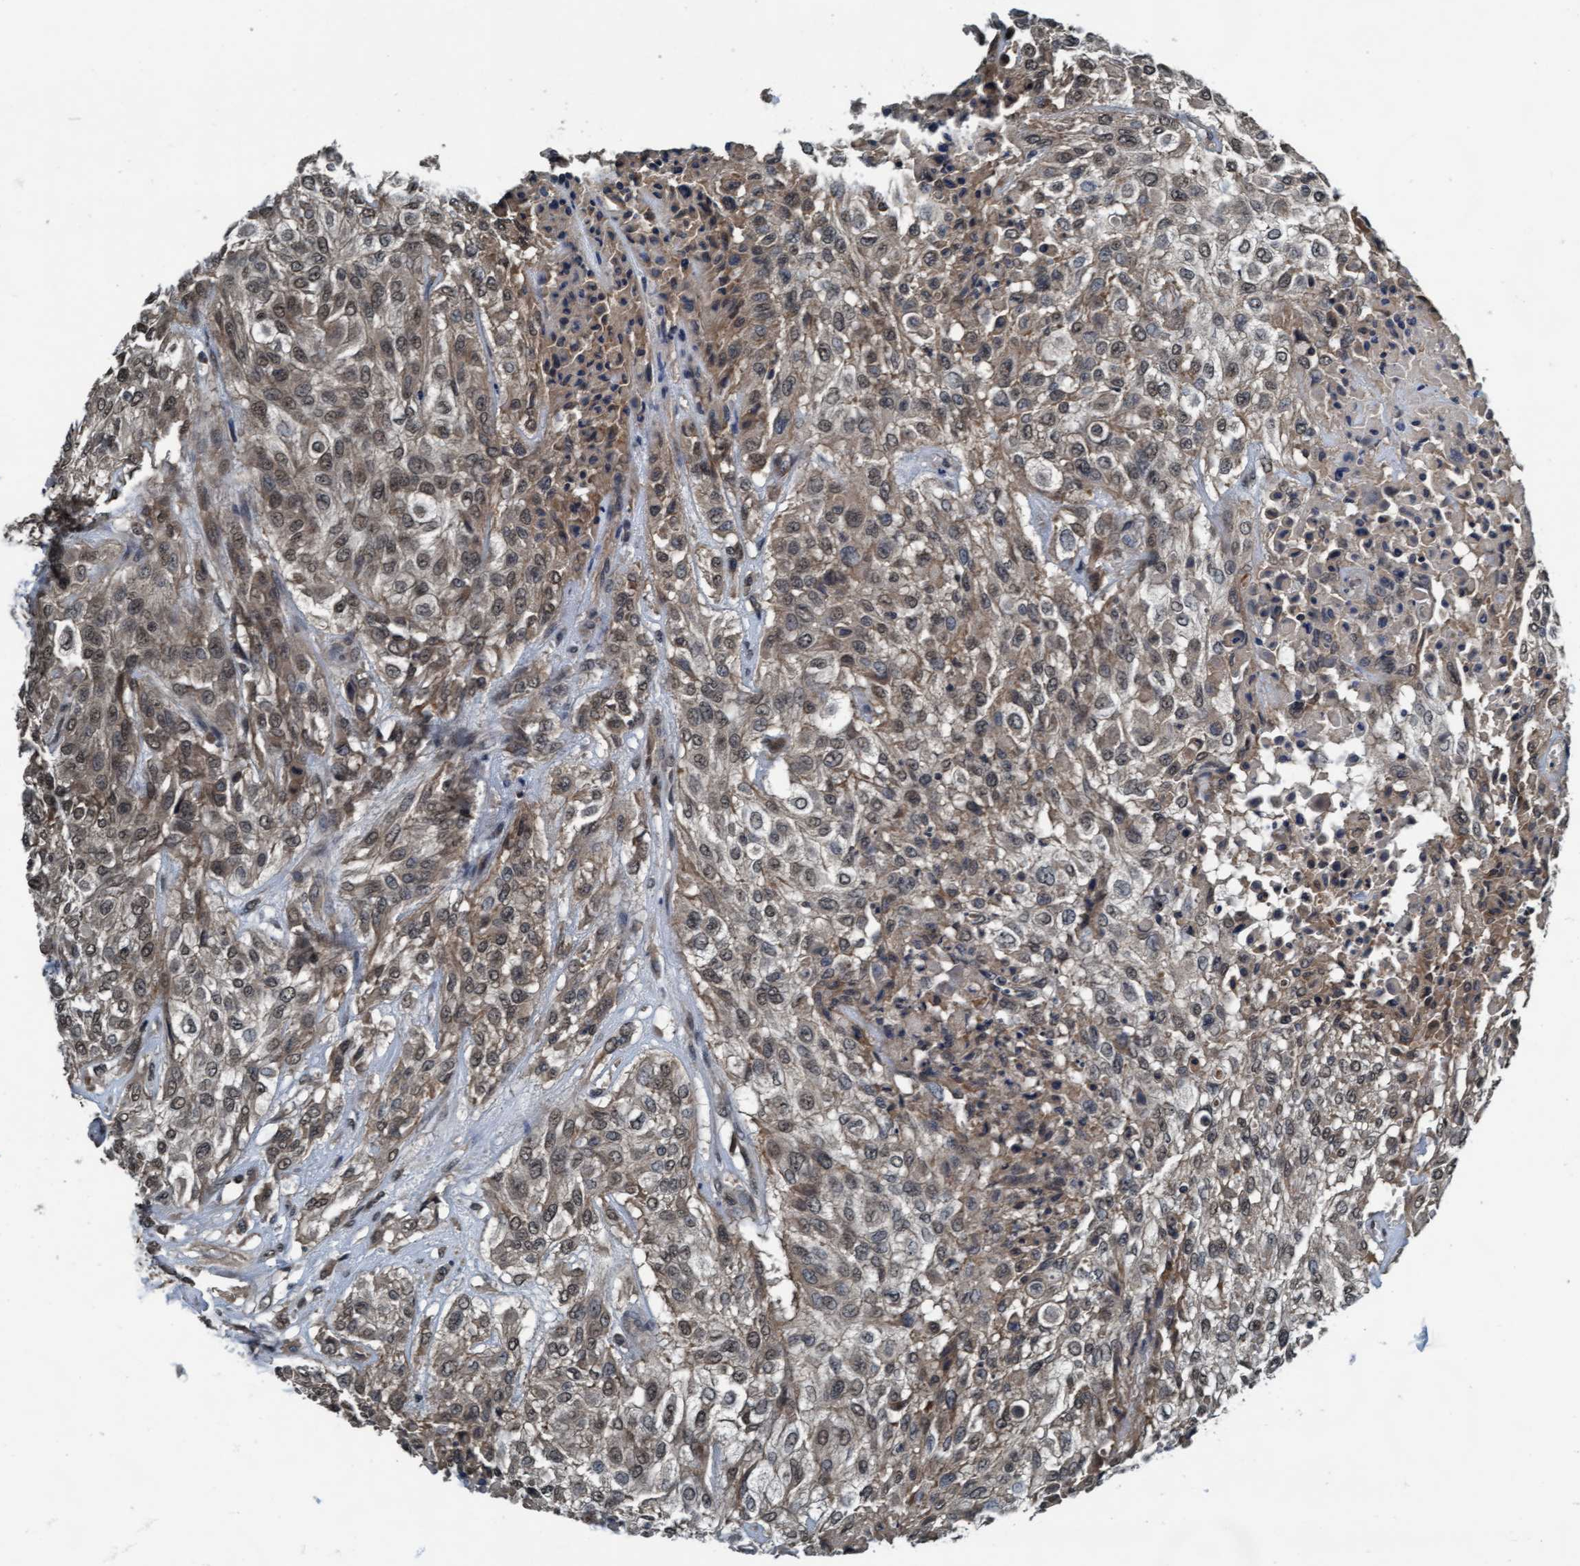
{"staining": {"intensity": "weak", "quantity": ">75%", "location": "cytoplasmic/membranous,nuclear"}, "tissue": "urothelial cancer", "cell_type": "Tumor cells", "image_type": "cancer", "snomed": [{"axis": "morphology", "description": "Urothelial carcinoma, High grade"}, {"axis": "topography", "description": "Urinary bladder"}], "caption": "Urothelial carcinoma (high-grade) stained with a brown dye displays weak cytoplasmic/membranous and nuclear positive staining in about >75% of tumor cells.", "gene": "WASF1", "patient": {"sex": "male", "age": 57}}